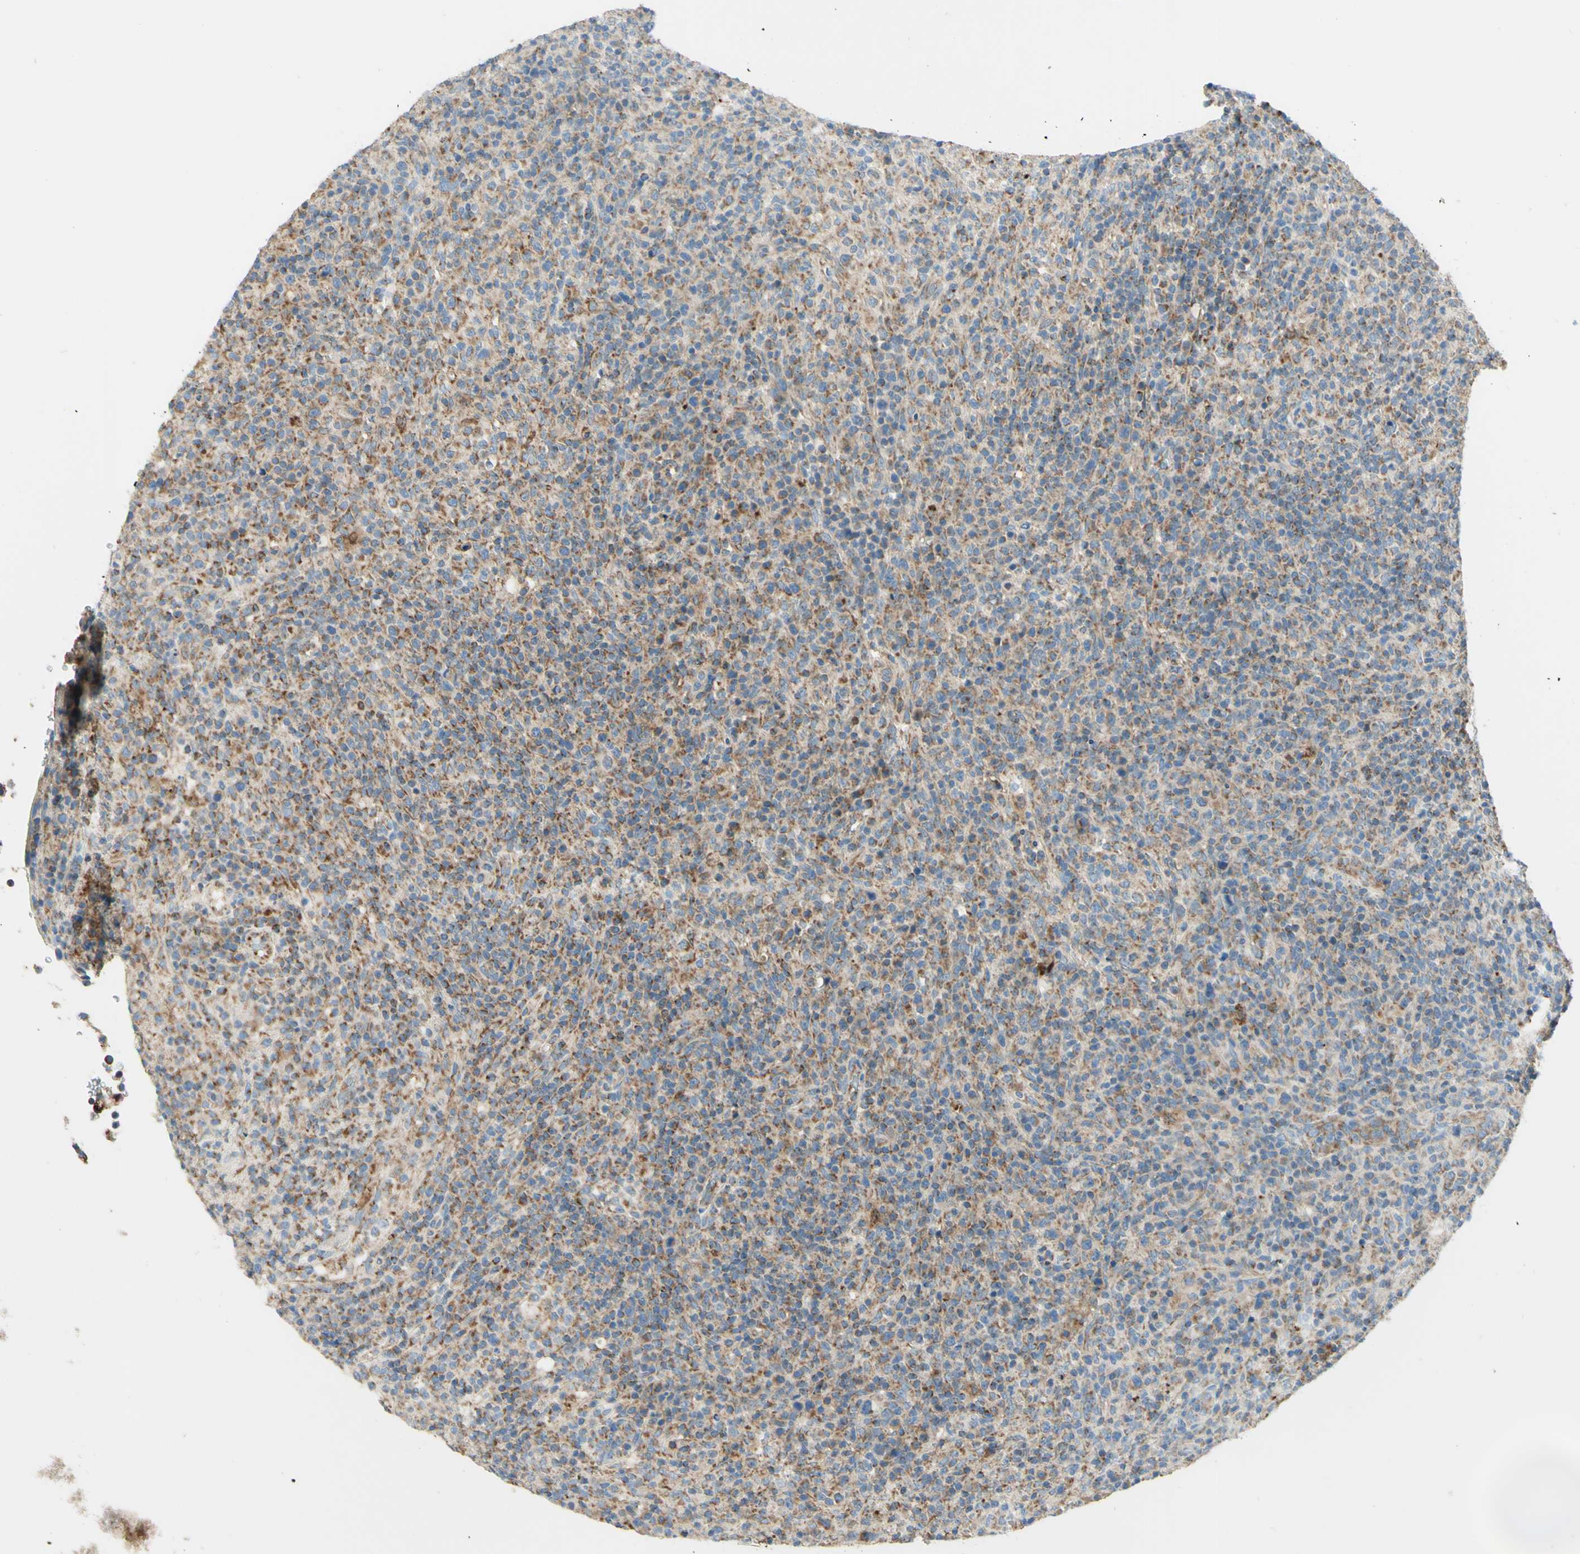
{"staining": {"intensity": "moderate", "quantity": ">75%", "location": "cytoplasmic/membranous"}, "tissue": "lymphoma", "cell_type": "Tumor cells", "image_type": "cancer", "snomed": [{"axis": "morphology", "description": "Malignant lymphoma, non-Hodgkin's type, High grade"}, {"axis": "topography", "description": "Lymph node"}], "caption": "A high-resolution micrograph shows immunohistochemistry staining of high-grade malignant lymphoma, non-Hodgkin's type, which demonstrates moderate cytoplasmic/membranous positivity in approximately >75% of tumor cells.", "gene": "ARMC10", "patient": {"sex": "female", "age": 76}}